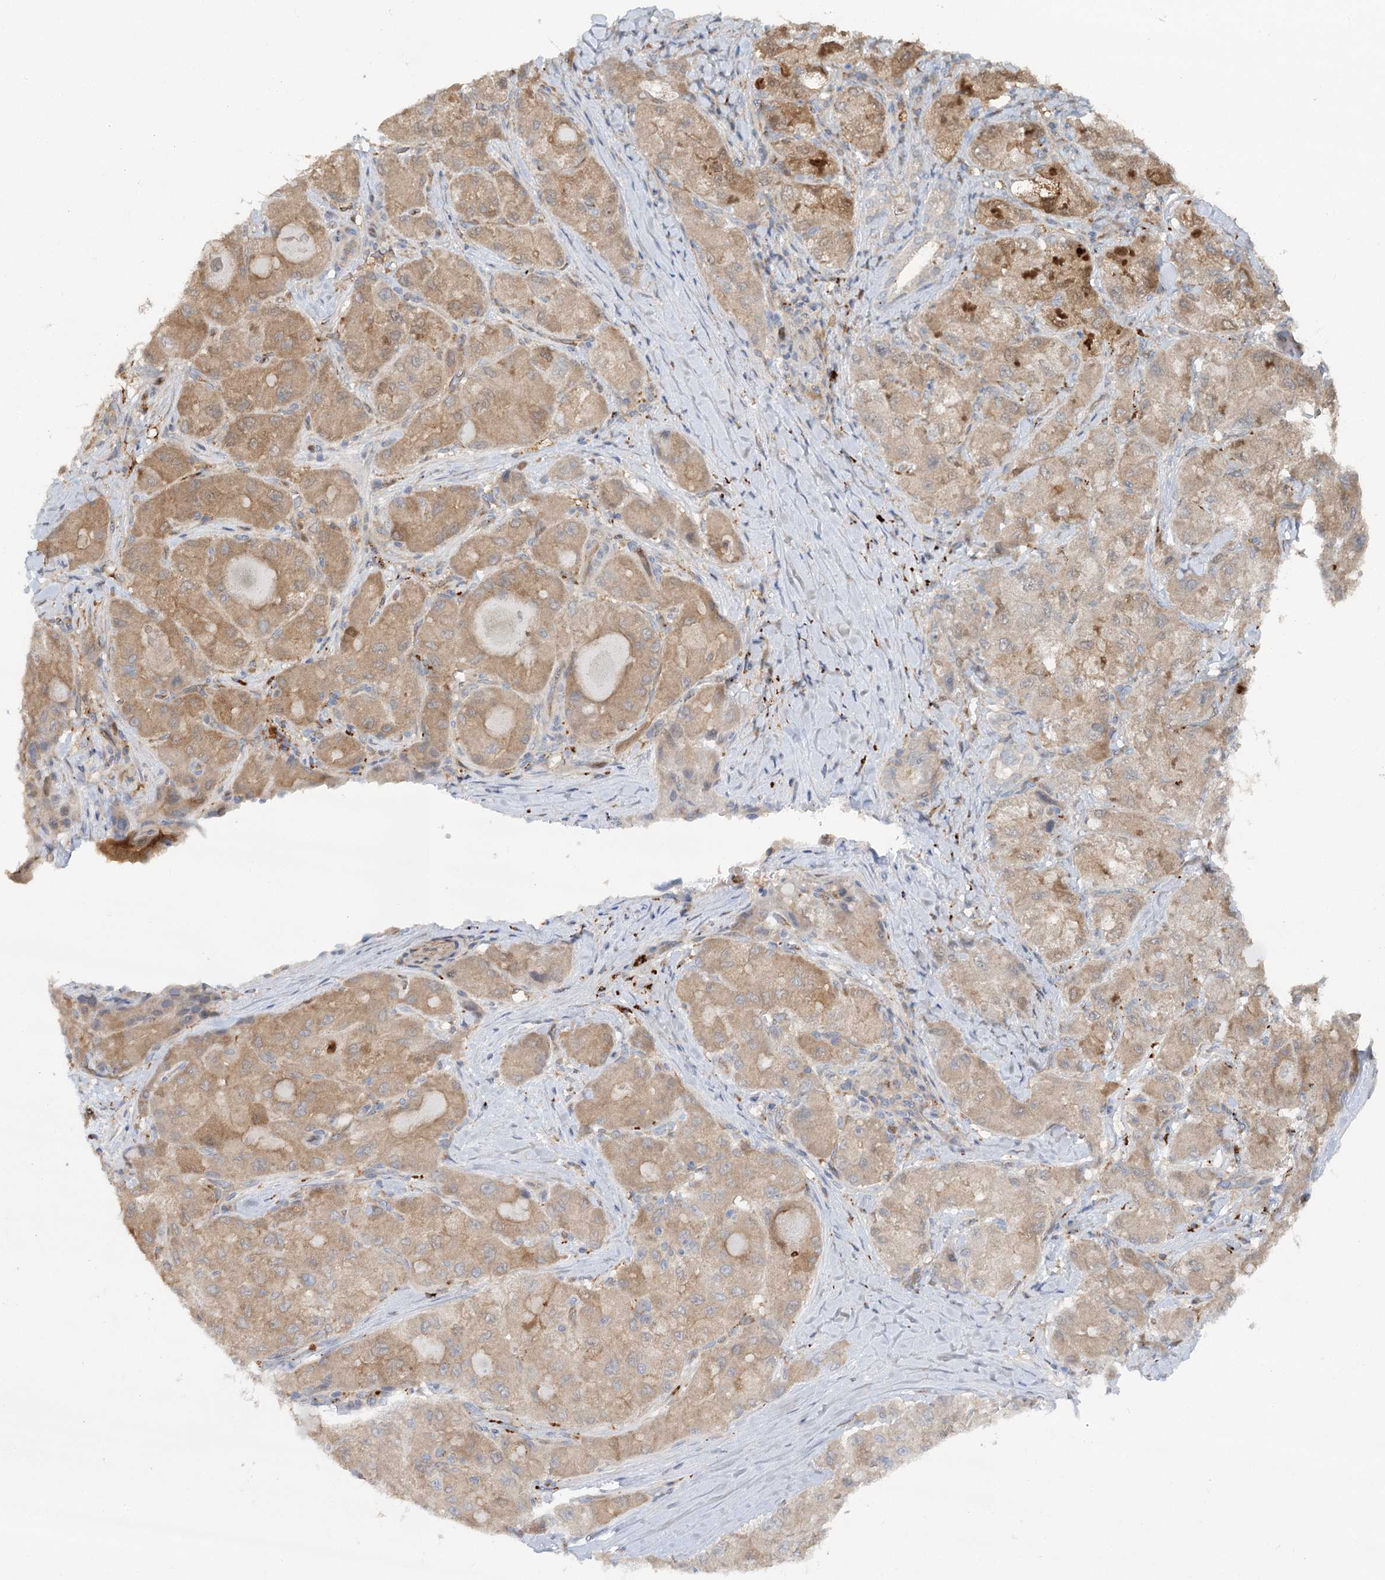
{"staining": {"intensity": "moderate", "quantity": "25%-75%", "location": "cytoplasmic/membranous"}, "tissue": "liver cancer", "cell_type": "Tumor cells", "image_type": "cancer", "snomed": [{"axis": "morphology", "description": "Carcinoma, Hepatocellular, NOS"}, {"axis": "topography", "description": "Liver"}], "caption": "Liver cancer (hepatocellular carcinoma) stained for a protein exhibits moderate cytoplasmic/membranous positivity in tumor cells.", "gene": "GBE1", "patient": {"sex": "male", "age": 80}}